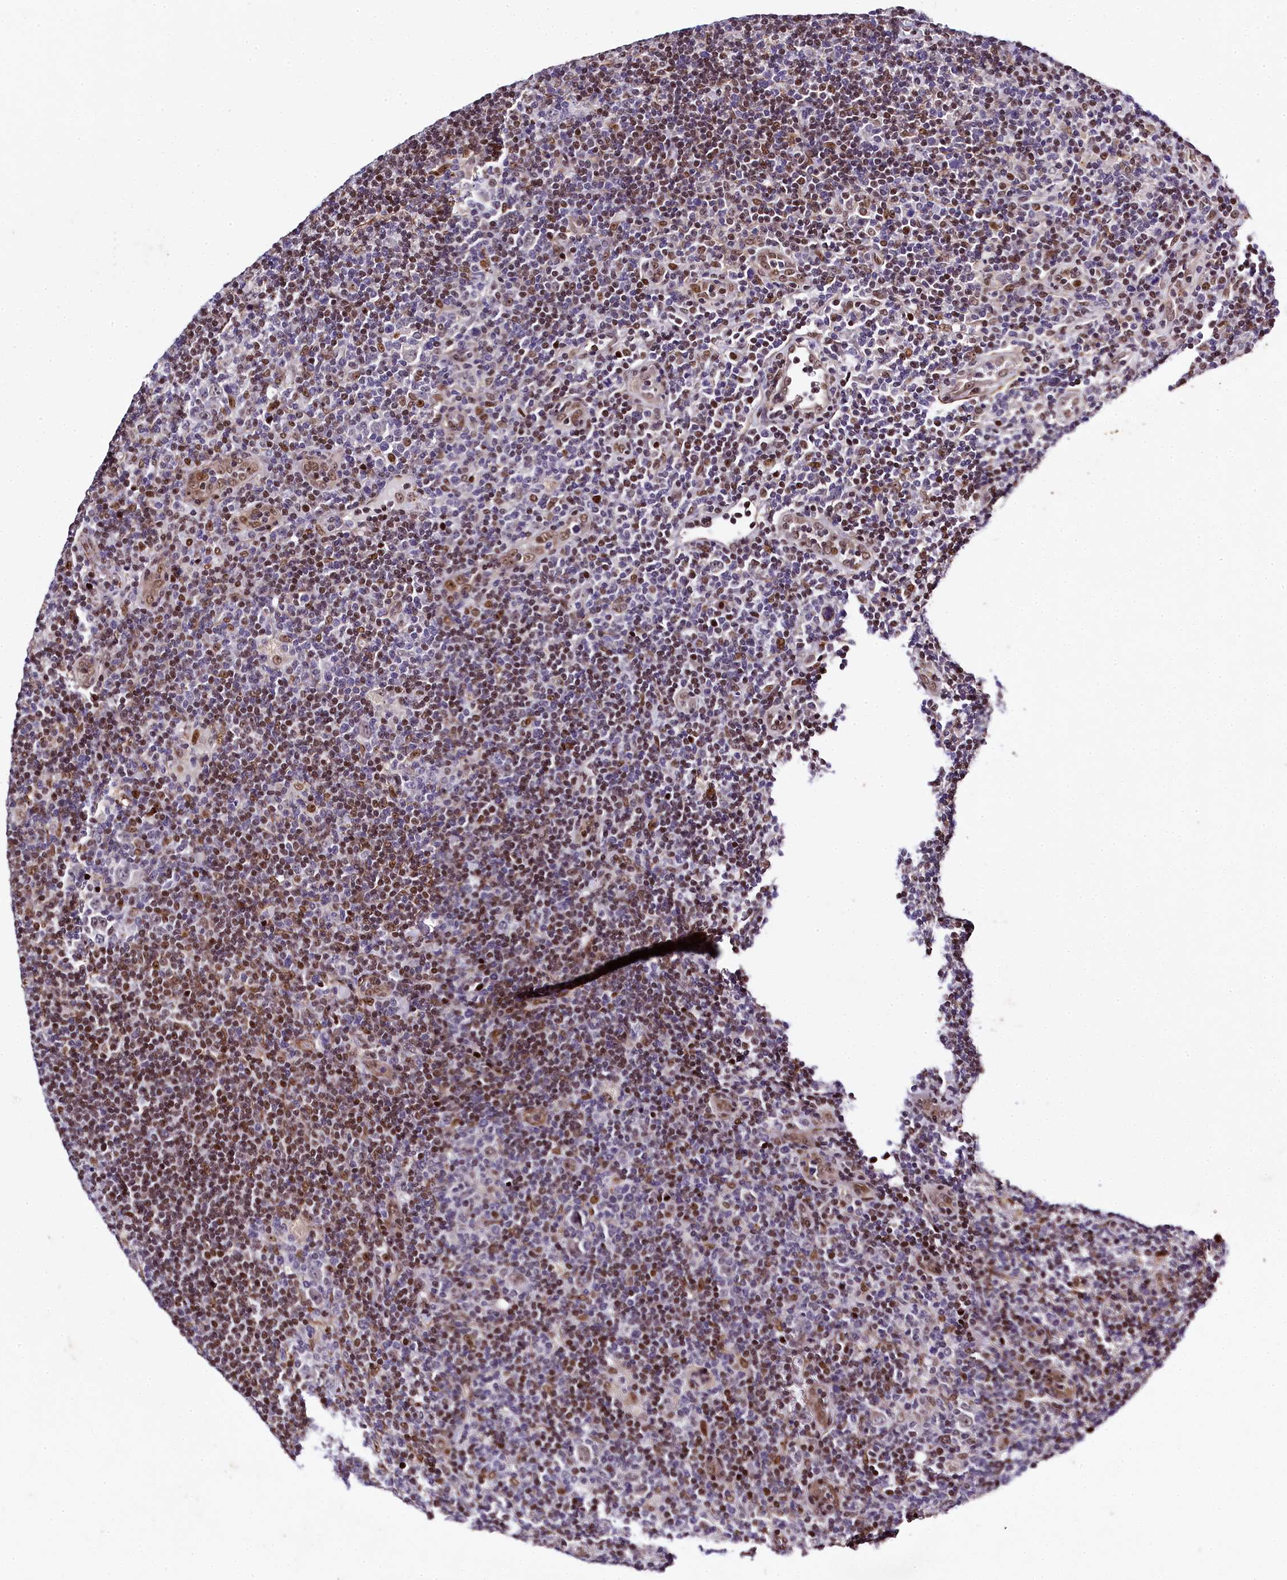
{"staining": {"intensity": "negative", "quantity": "none", "location": "none"}, "tissue": "lymphoma", "cell_type": "Tumor cells", "image_type": "cancer", "snomed": [{"axis": "morphology", "description": "Hodgkin's disease, NOS"}, {"axis": "topography", "description": "Lymph node"}], "caption": "This is a histopathology image of IHC staining of Hodgkin's disease, which shows no staining in tumor cells.", "gene": "SAMD10", "patient": {"sex": "female", "age": 57}}